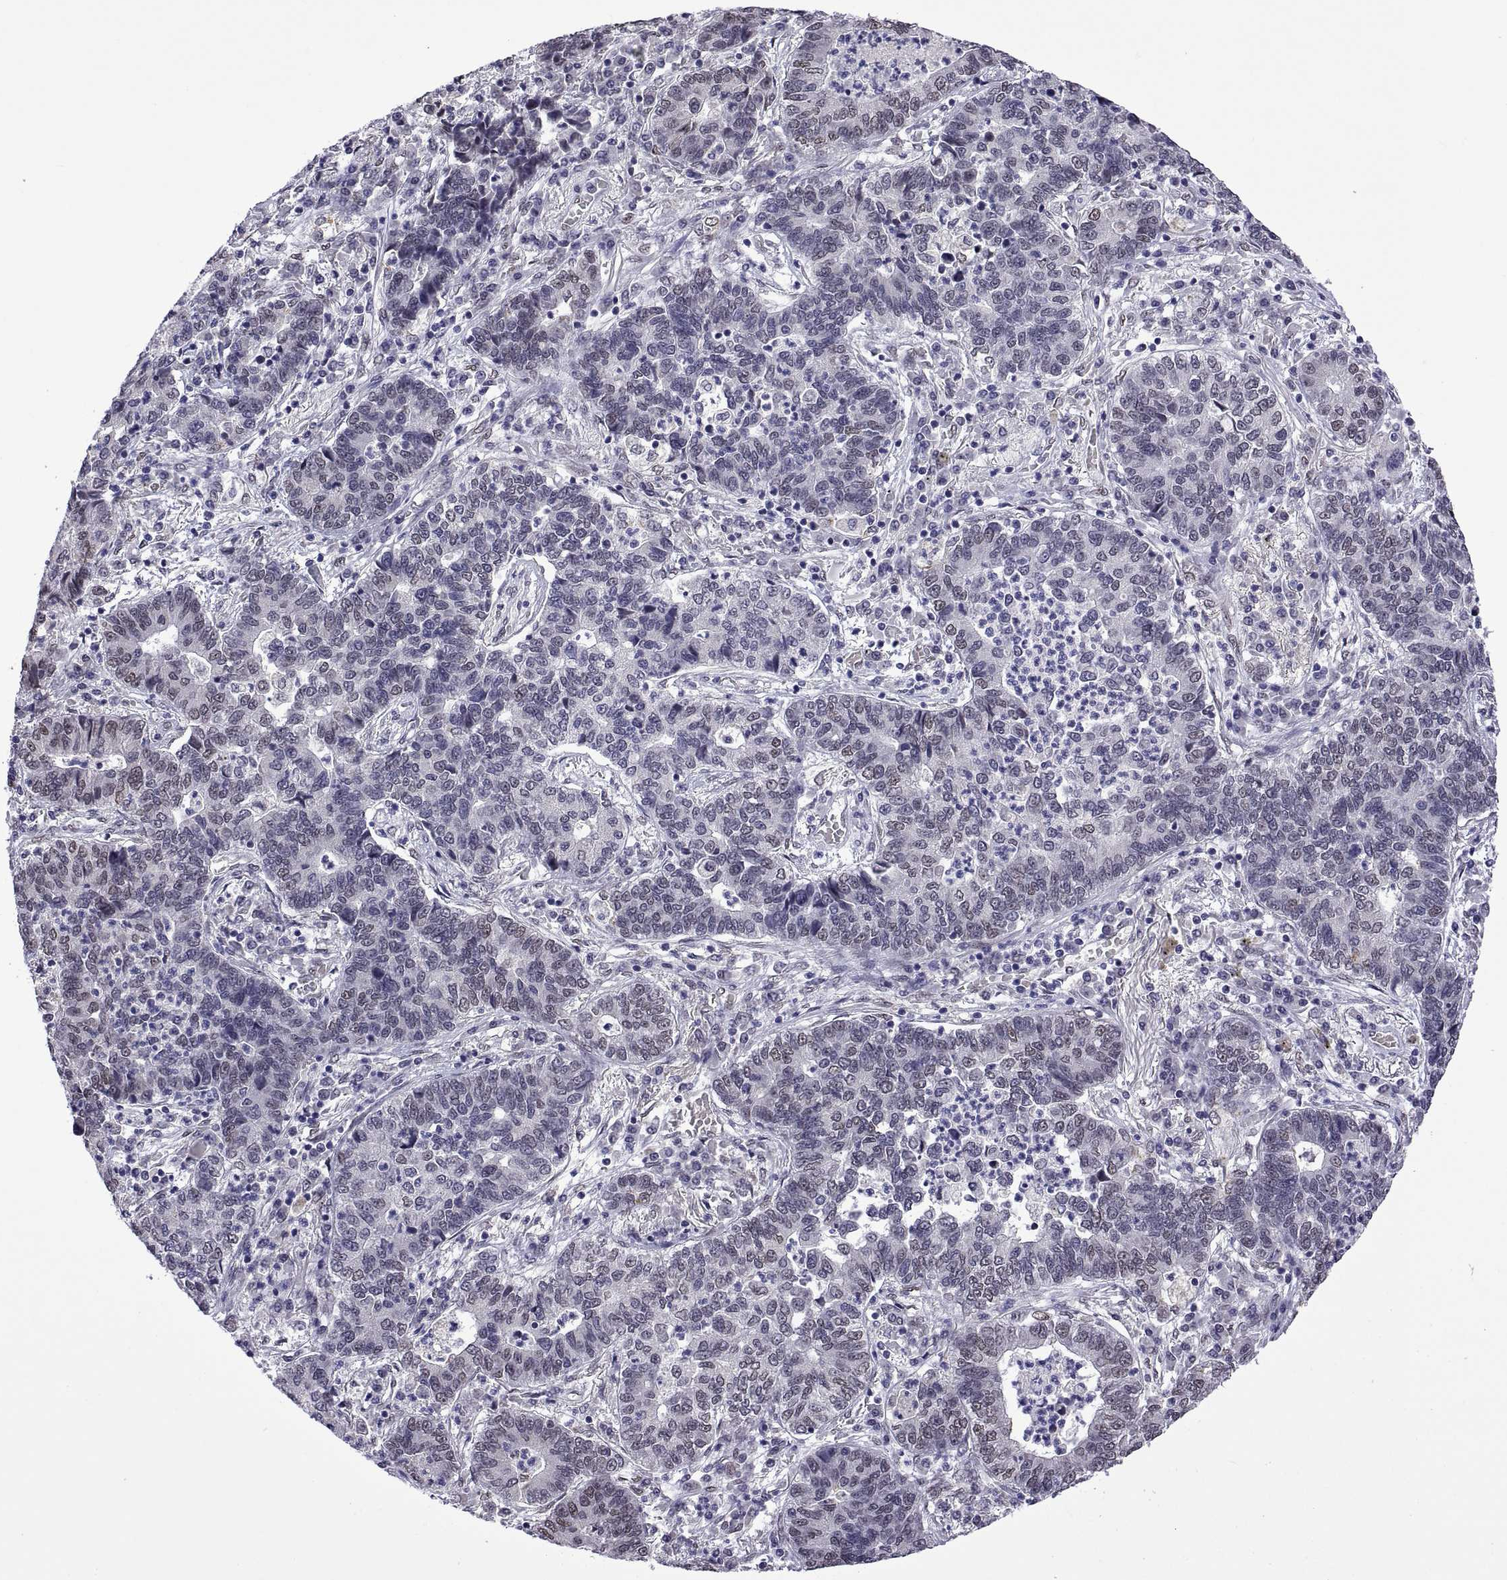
{"staining": {"intensity": "weak", "quantity": "25%-75%", "location": "nuclear"}, "tissue": "lung cancer", "cell_type": "Tumor cells", "image_type": "cancer", "snomed": [{"axis": "morphology", "description": "Adenocarcinoma, NOS"}, {"axis": "topography", "description": "Lung"}], "caption": "An image of human adenocarcinoma (lung) stained for a protein shows weak nuclear brown staining in tumor cells. (Brightfield microscopy of DAB IHC at high magnification).", "gene": "NR4A1", "patient": {"sex": "female", "age": 57}}